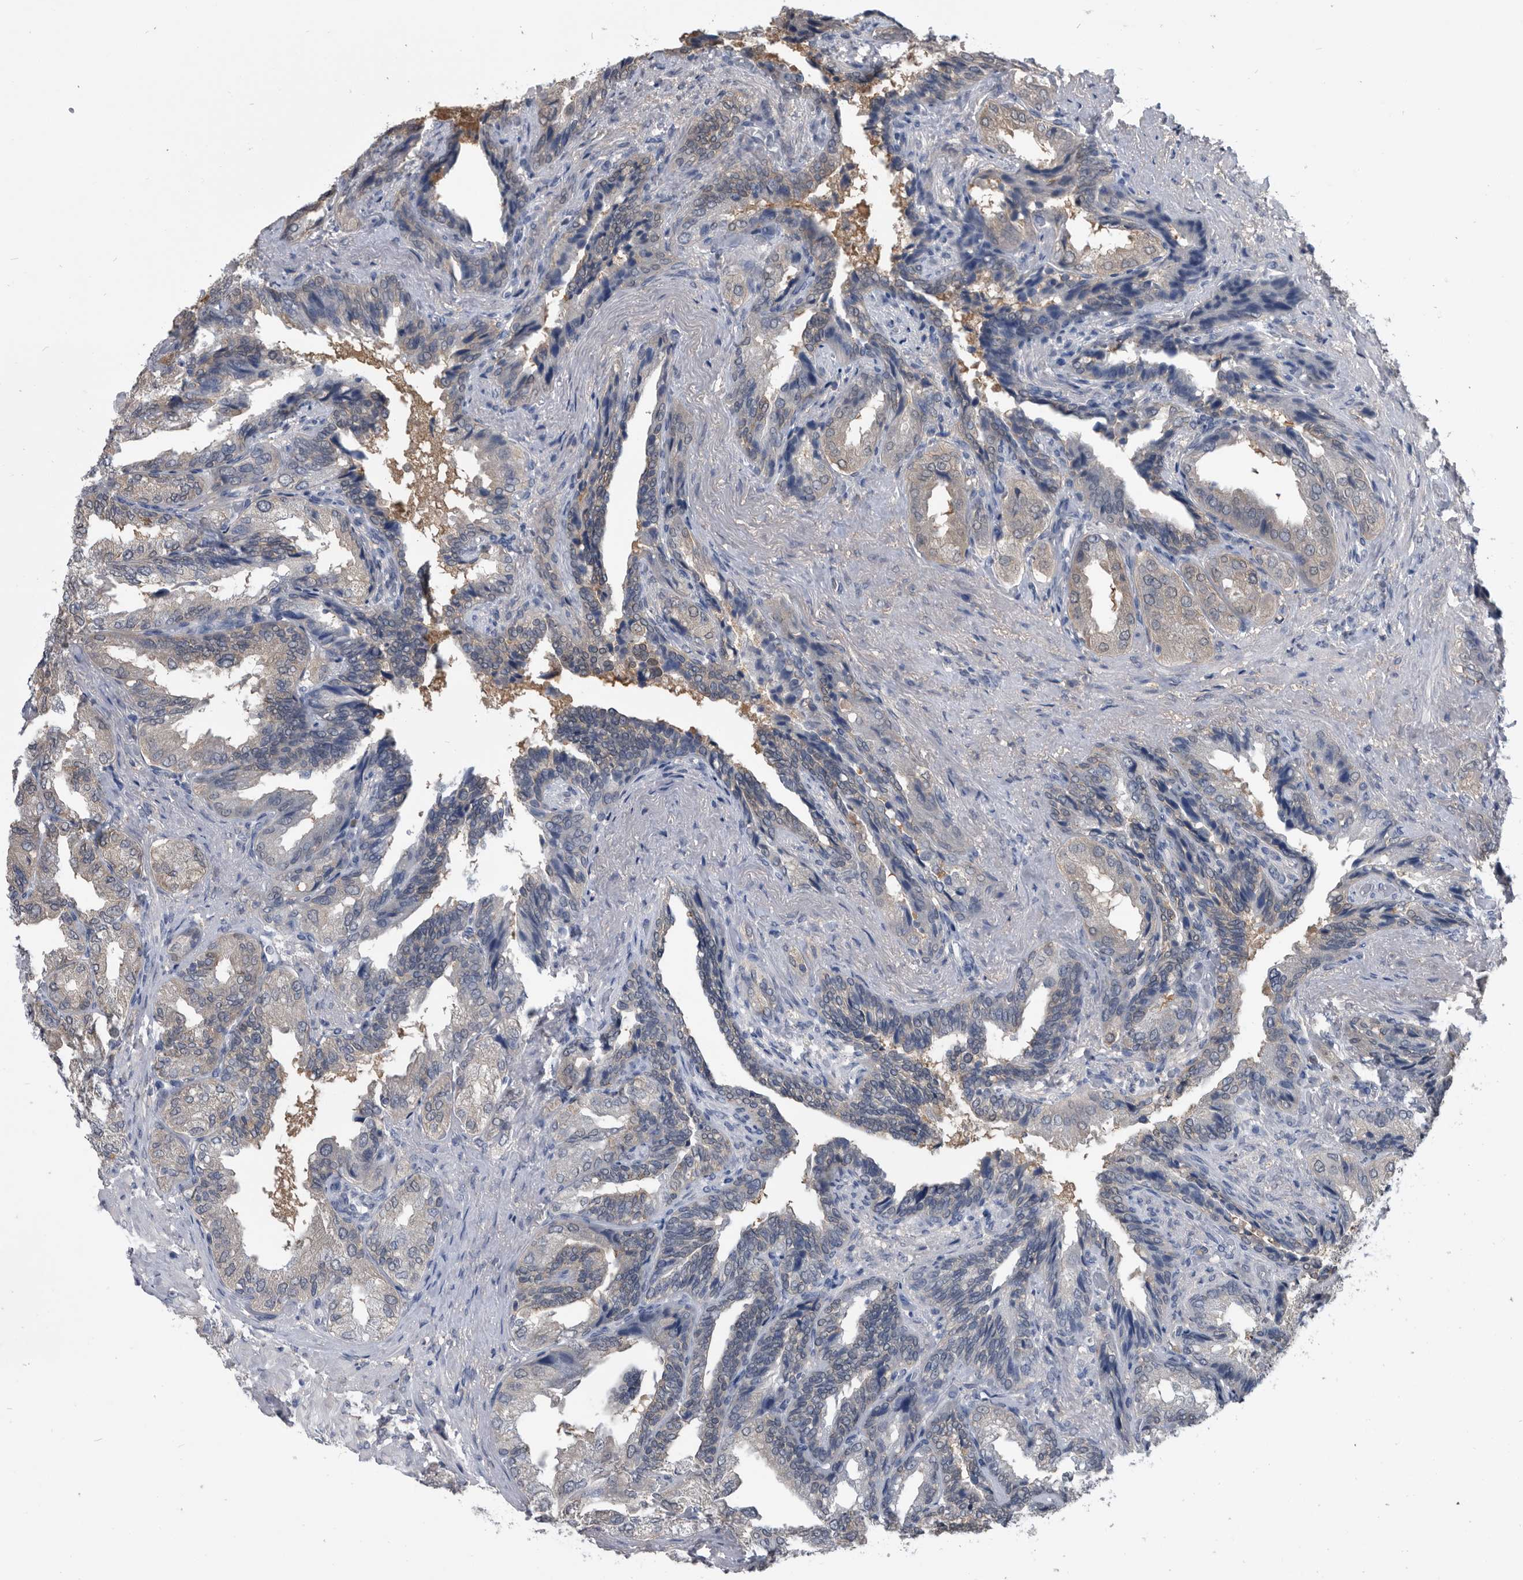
{"staining": {"intensity": "weak", "quantity": "<25%", "location": "cytoplasmic/membranous"}, "tissue": "seminal vesicle", "cell_type": "Glandular cells", "image_type": "normal", "snomed": [{"axis": "morphology", "description": "Normal tissue, NOS"}, {"axis": "topography", "description": "Seminal veicle"}, {"axis": "topography", "description": "Peripheral nerve tissue"}], "caption": "The photomicrograph reveals no significant expression in glandular cells of seminal vesicle.", "gene": "PDXK", "patient": {"sex": "male", "age": 63}}